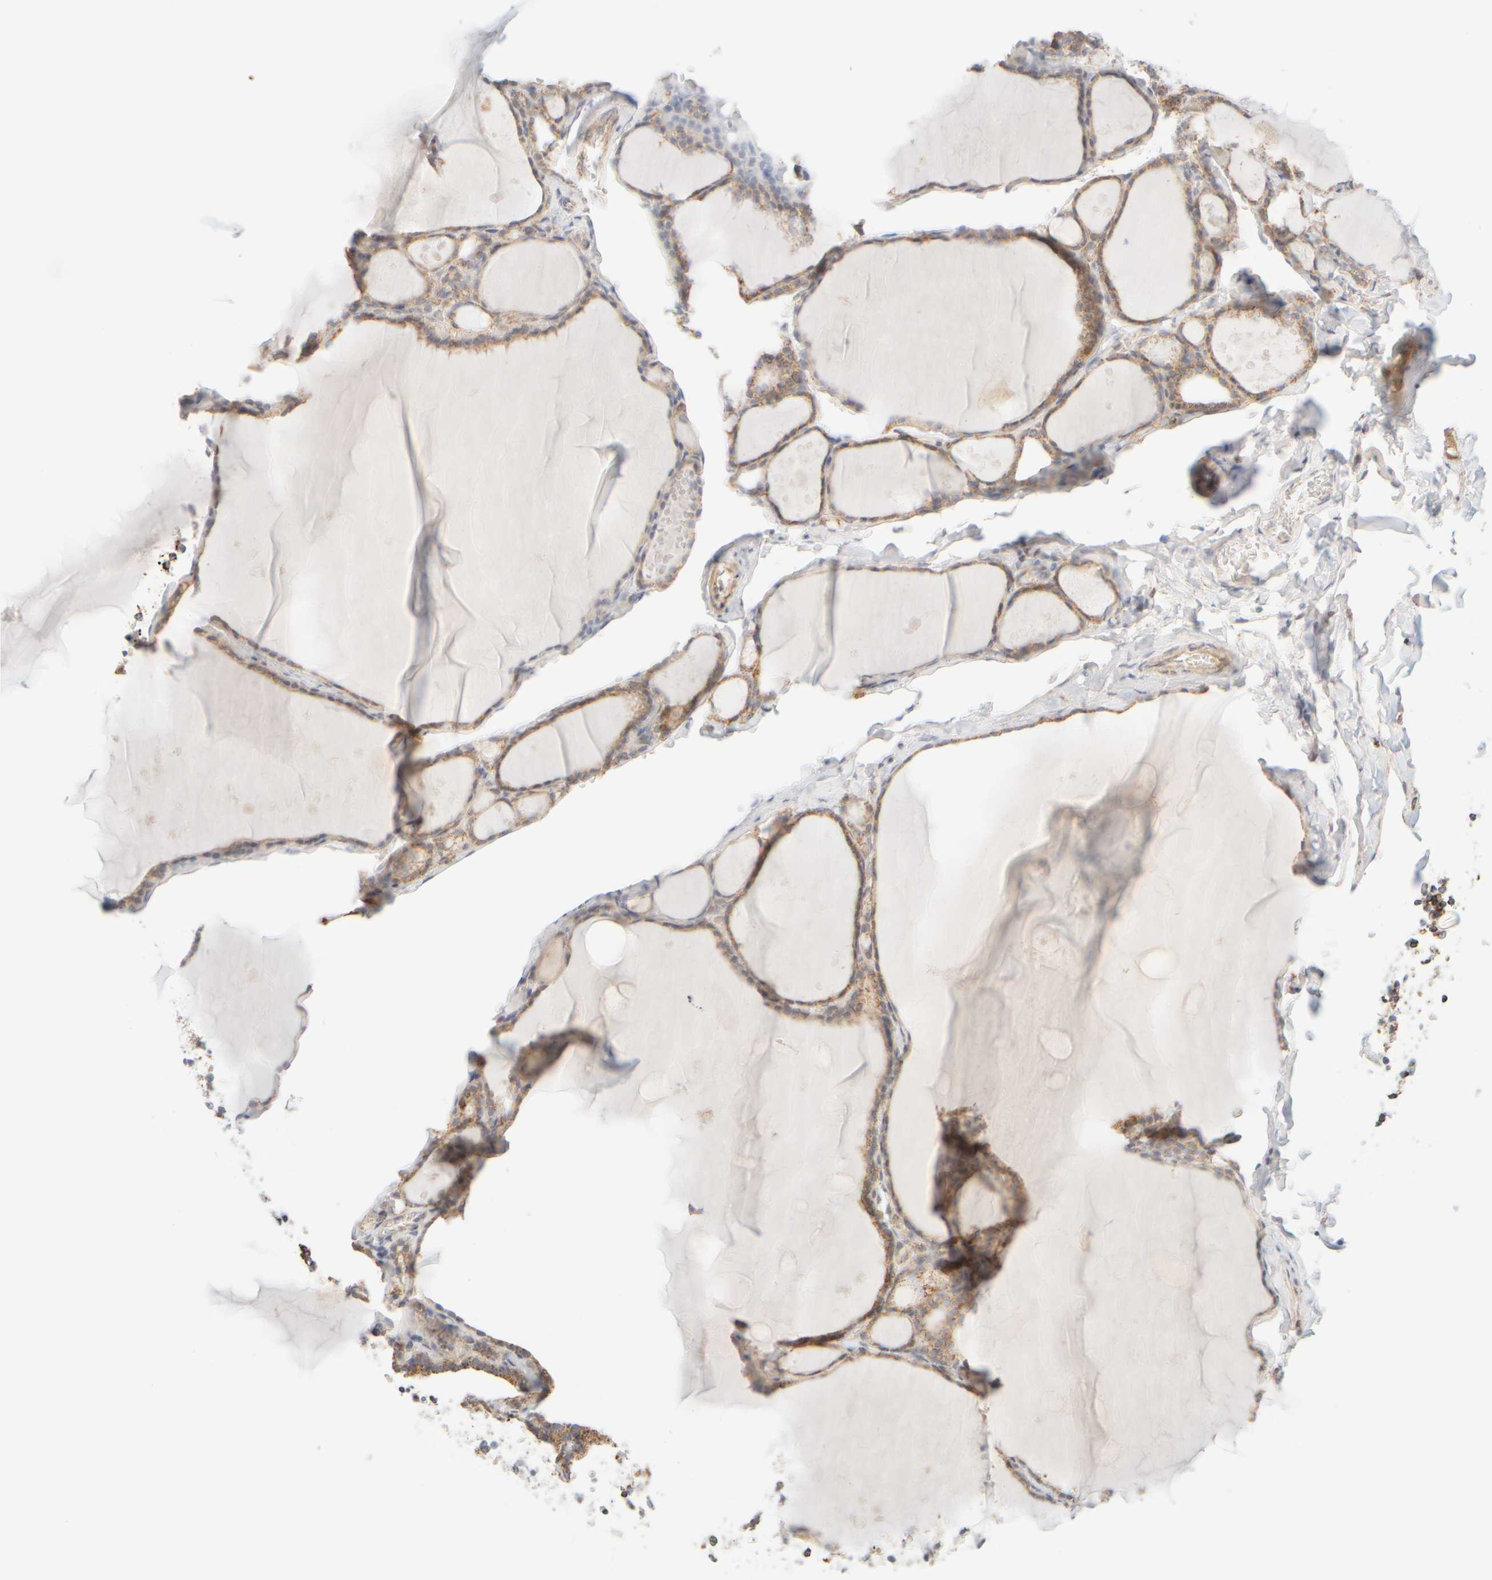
{"staining": {"intensity": "moderate", "quantity": ">75%", "location": "cytoplasmic/membranous"}, "tissue": "thyroid gland", "cell_type": "Glandular cells", "image_type": "normal", "snomed": [{"axis": "morphology", "description": "Normal tissue, NOS"}, {"axis": "topography", "description": "Thyroid gland"}], "caption": "The image displays staining of benign thyroid gland, revealing moderate cytoplasmic/membranous protein staining (brown color) within glandular cells.", "gene": "APBB2", "patient": {"sex": "male", "age": 56}}